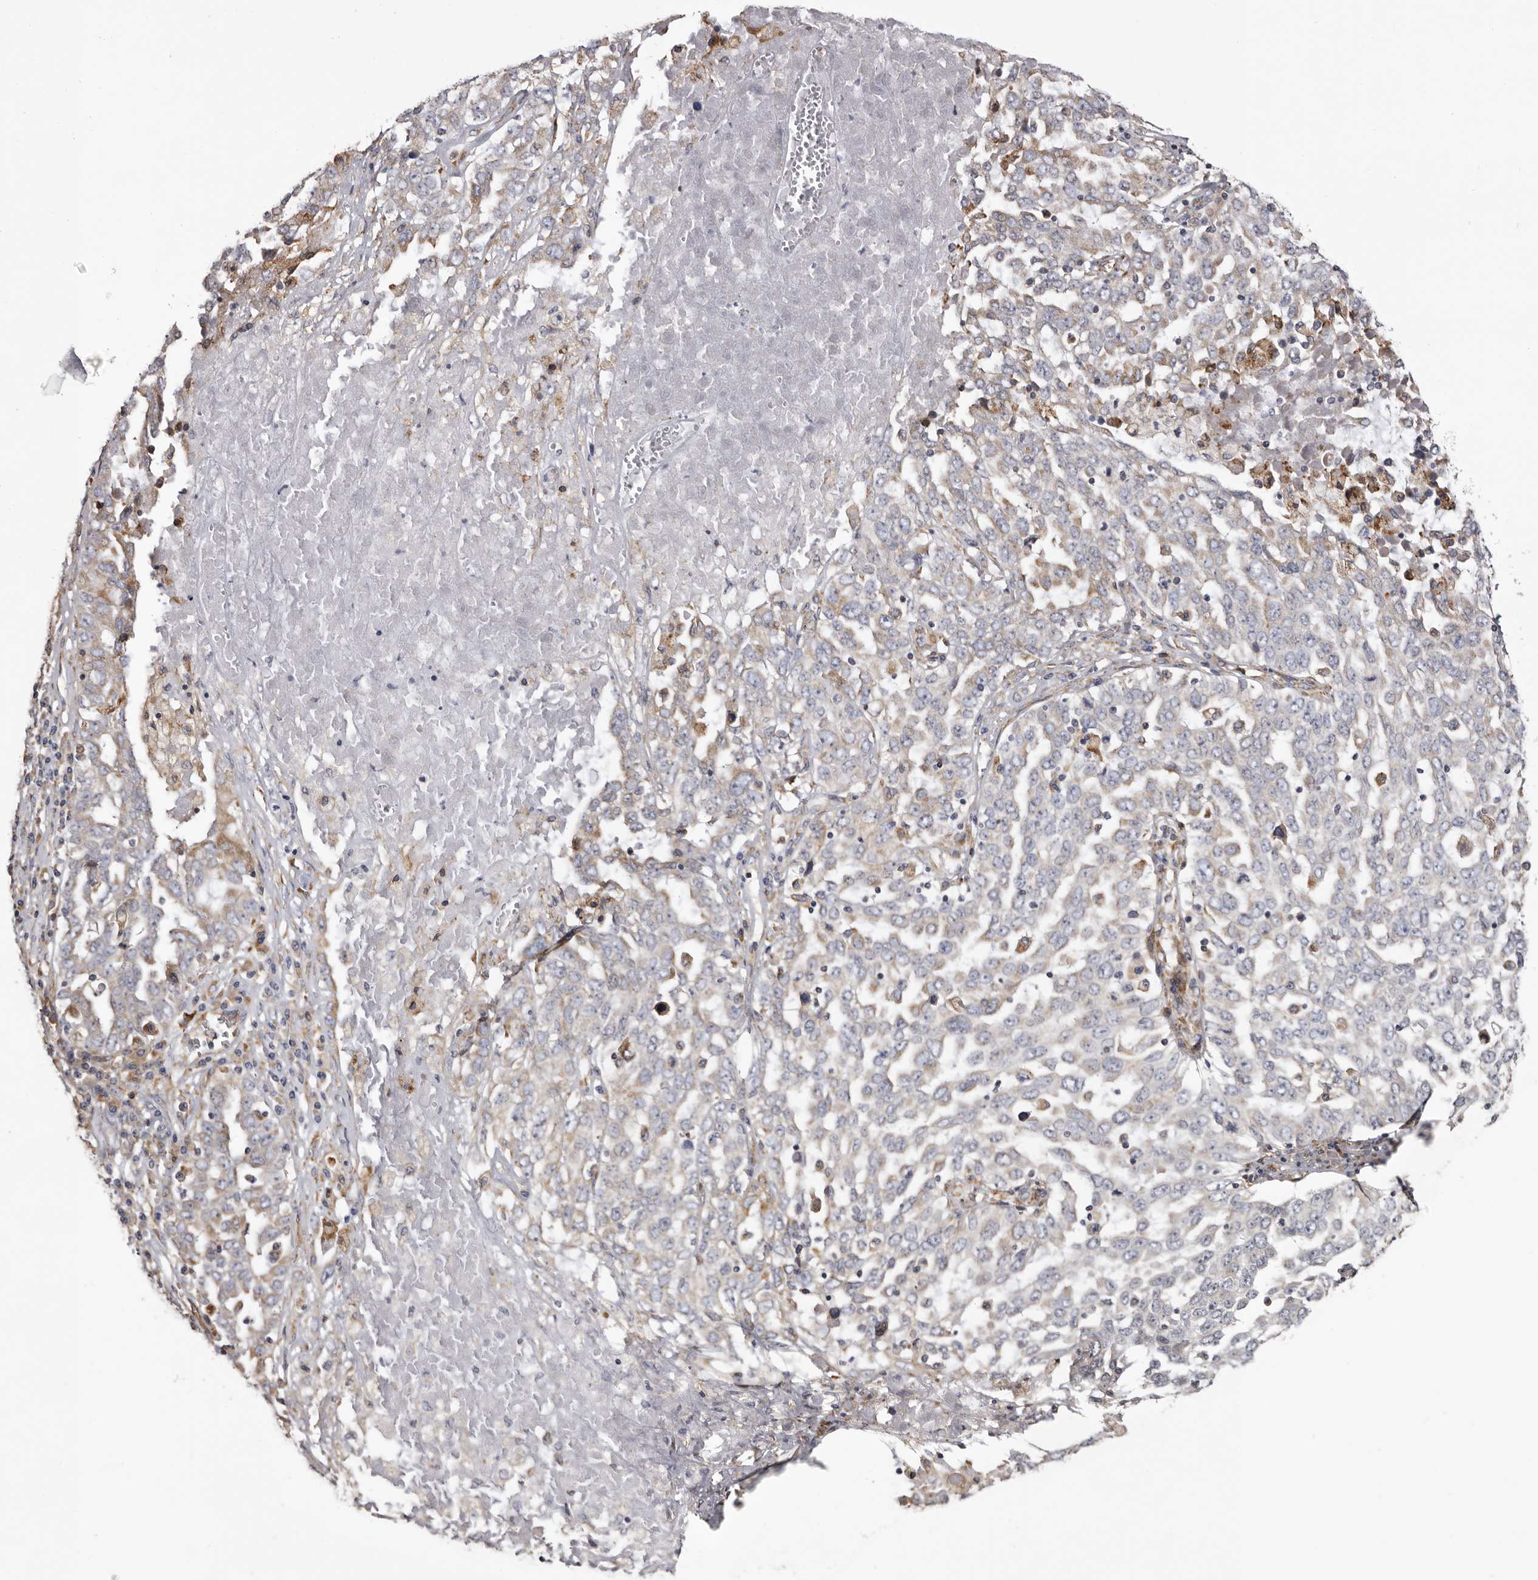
{"staining": {"intensity": "weak", "quantity": "<25%", "location": "cytoplasmic/membranous"}, "tissue": "ovarian cancer", "cell_type": "Tumor cells", "image_type": "cancer", "snomed": [{"axis": "morphology", "description": "Carcinoma, endometroid"}, {"axis": "topography", "description": "Ovary"}], "caption": "High power microscopy photomicrograph of an immunohistochemistry histopathology image of ovarian endometroid carcinoma, revealing no significant staining in tumor cells.", "gene": "PIGX", "patient": {"sex": "female", "age": 62}}